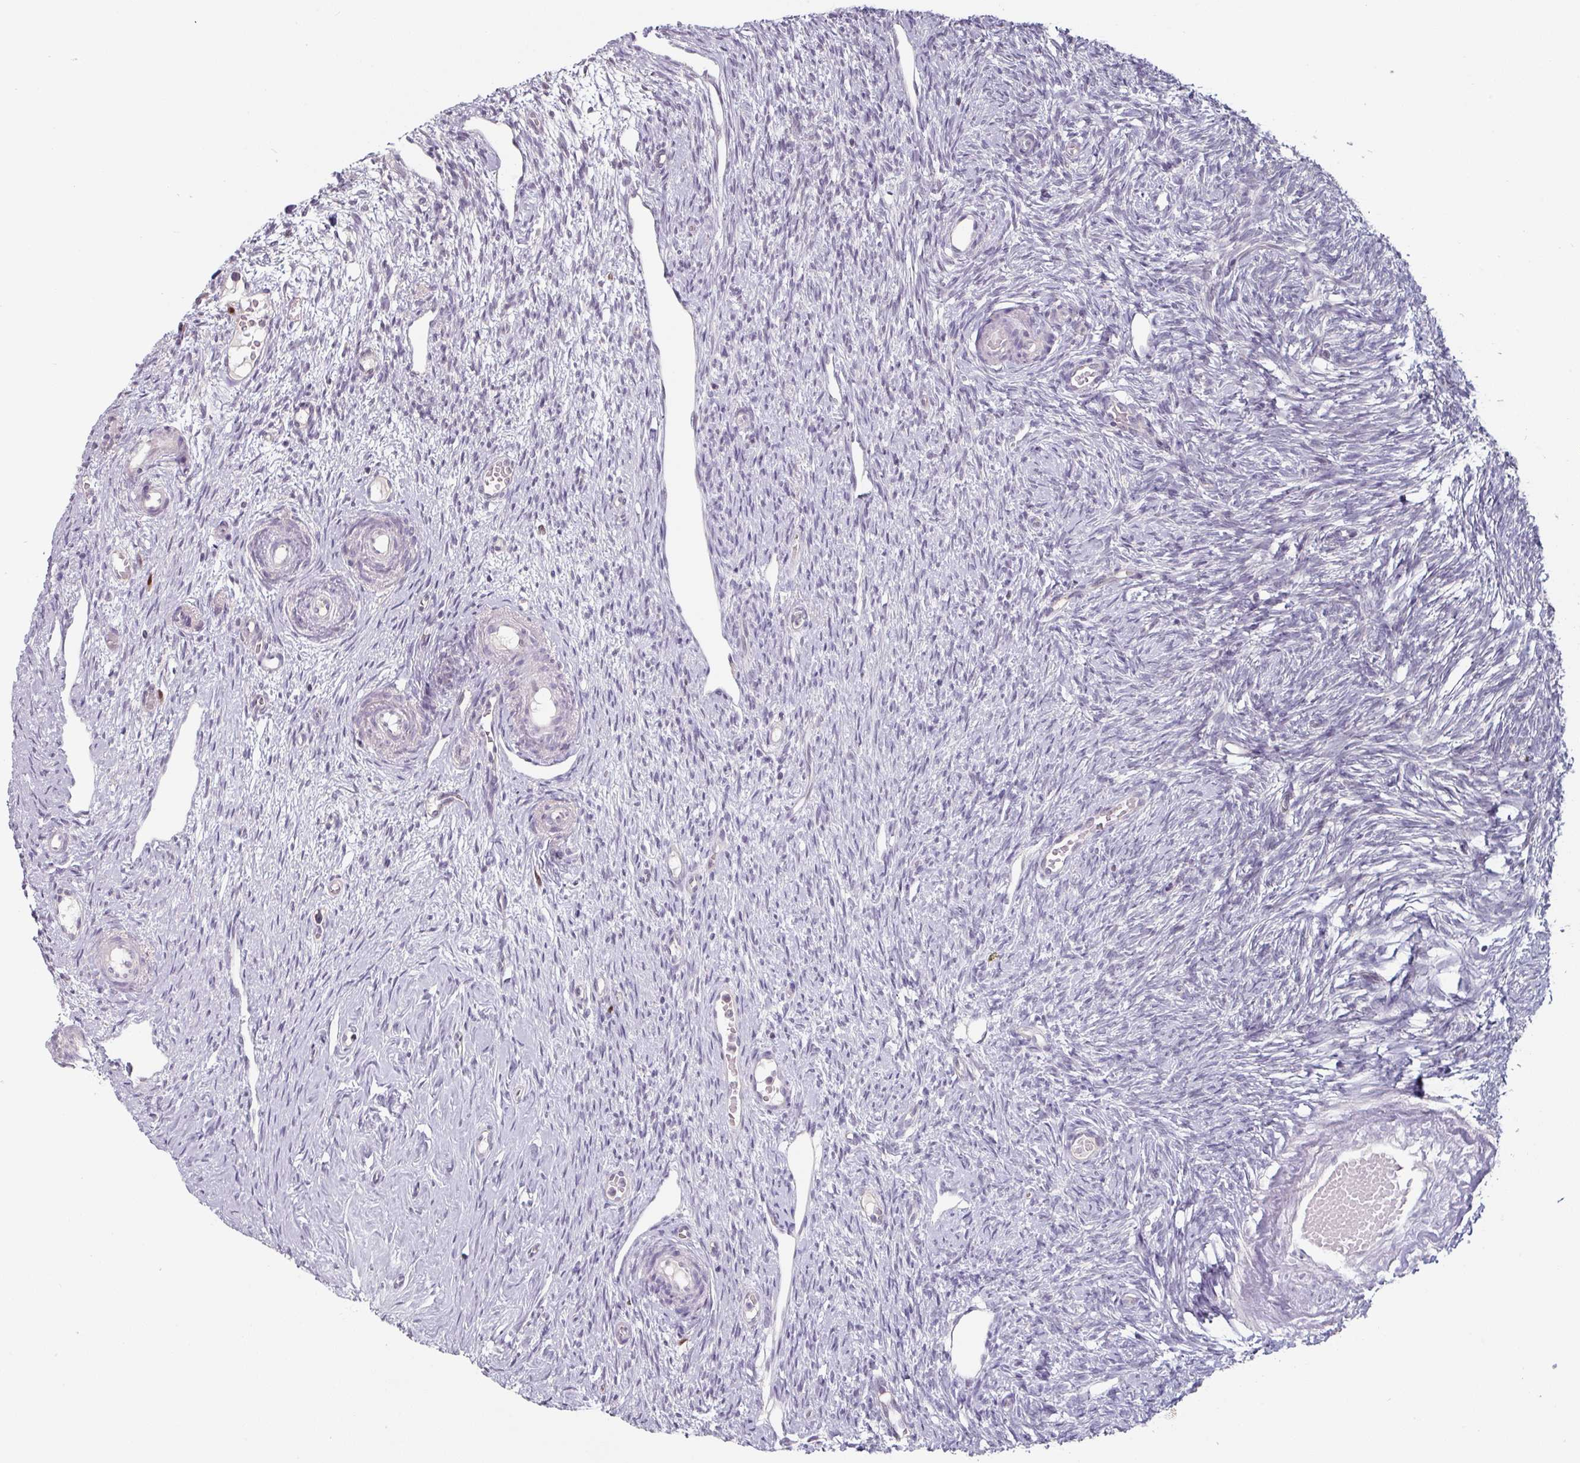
{"staining": {"intensity": "negative", "quantity": "none", "location": "none"}, "tissue": "ovary", "cell_type": "Follicle cells", "image_type": "normal", "snomed": [{"axis": "morphology", "description": "Normal tissue, NOS"}, {"axis": "topography", "description": "Ovary"}], "caption": "A histopathology image of human ovary is negative for staining in follicle cells.", "gene": "ZBTB6", "patient": {"sex": "female", "age": 51}}